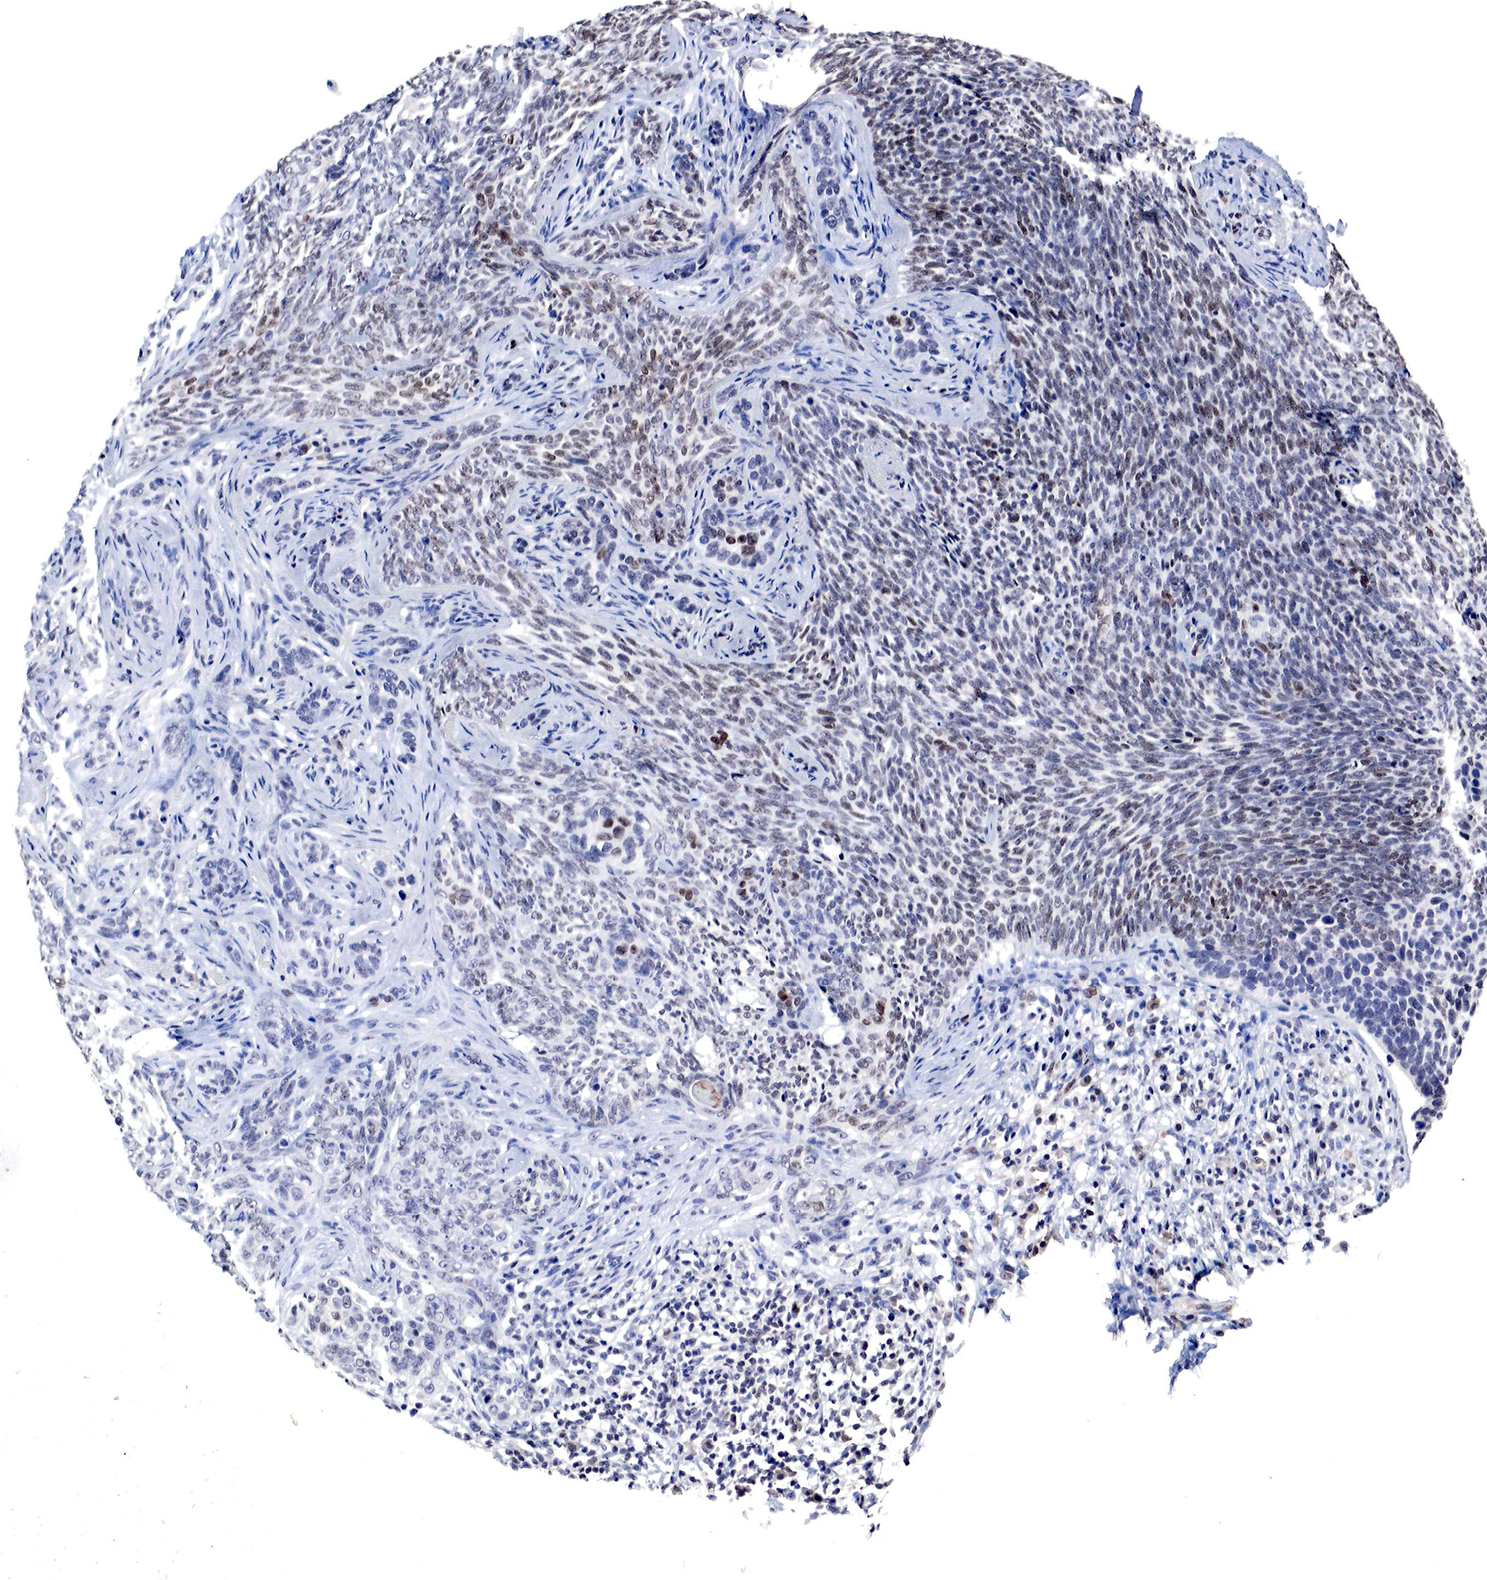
{"staining": {"intensity": "weak", "quantity": "<25%", "location": "nuclear"}, "tissue": "skin cancer", "cell_type": "Tumor cells", "image_type": "cancer", "snomed": [{"axis": "morphology", "description": "Basal cell carcinoma"}, {"axis": "topography", "description": "Skin"}], "caption": "IHC micrograph of human skin cancer (basal cell carcinoma) stained for a protein (brown), which reveals no positivity in tumor cells.", "gene": "DACH2", "patient": {"sex": "male", "age": 89}}